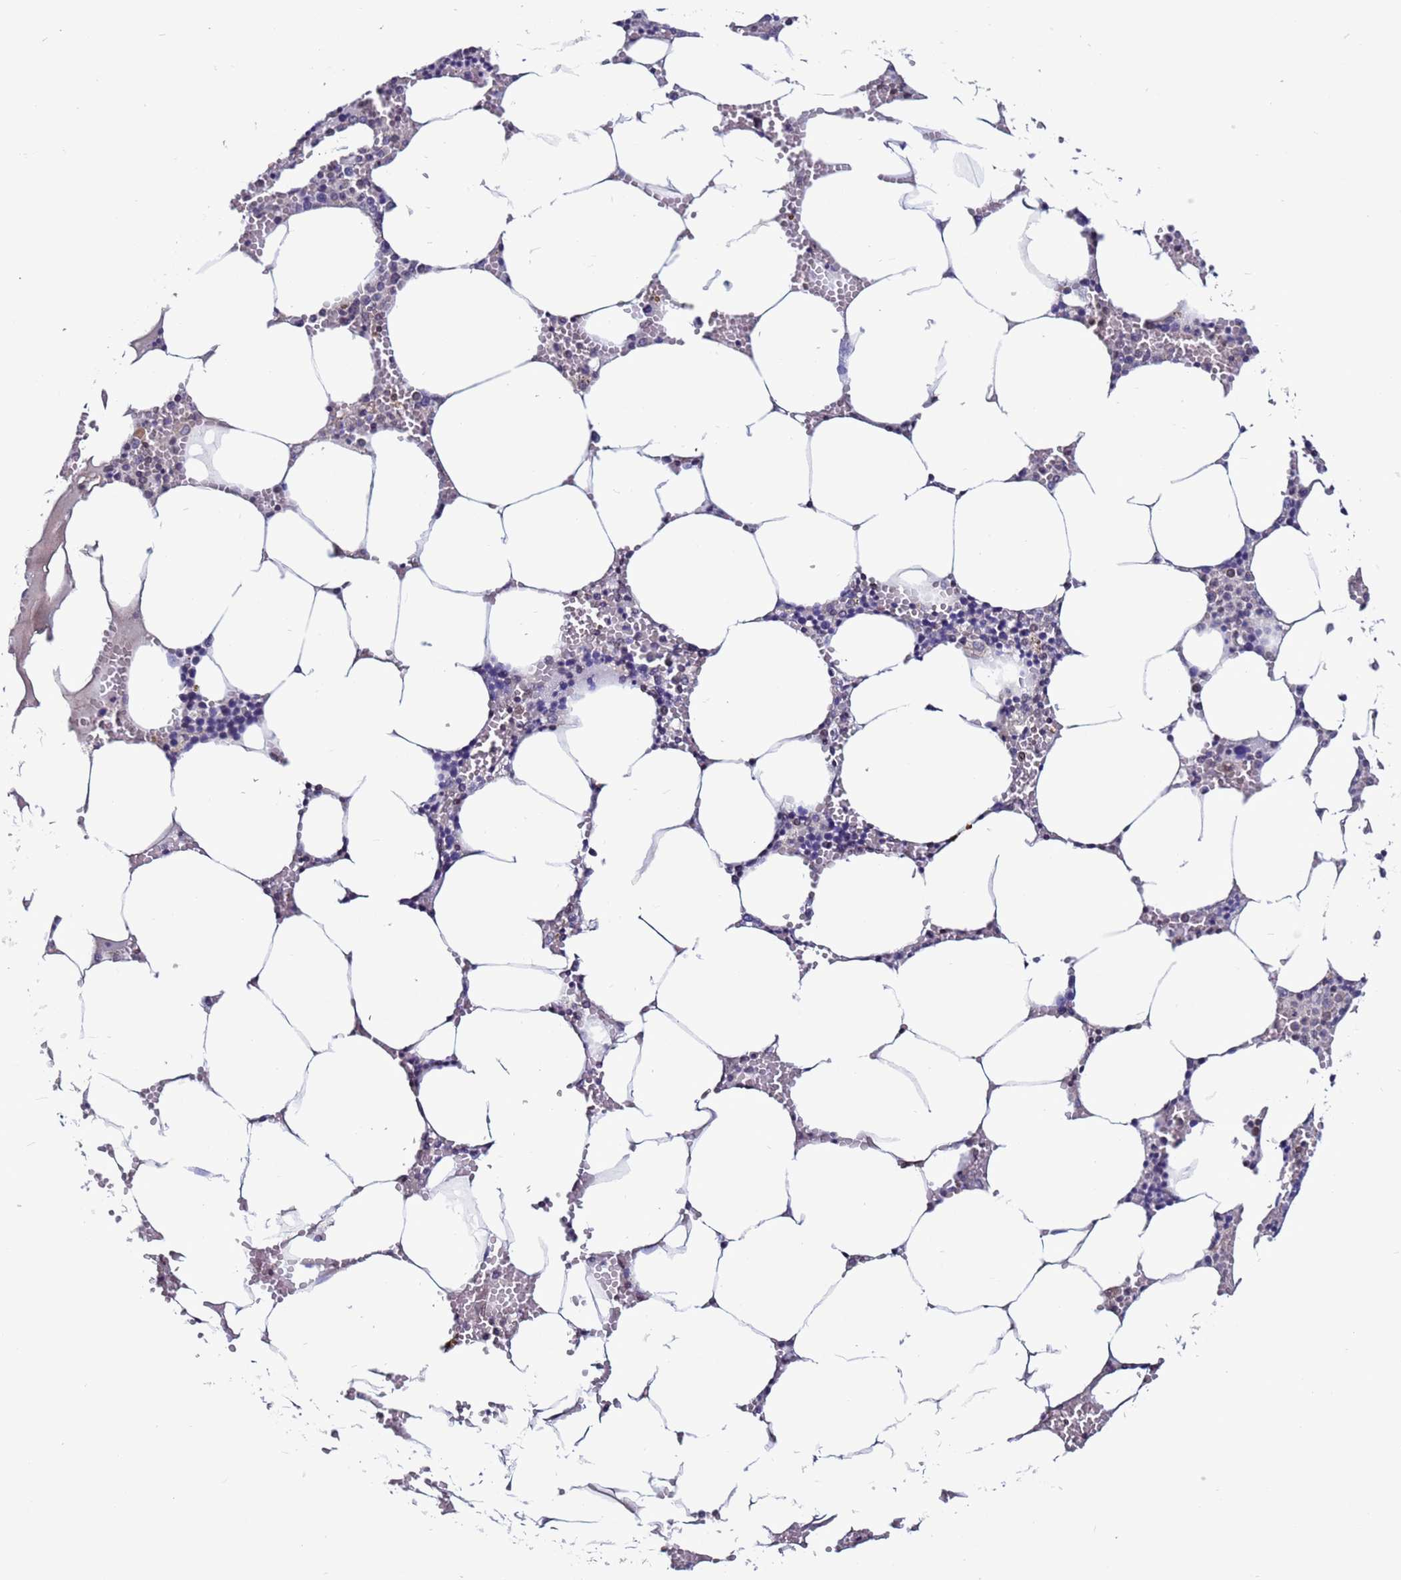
{"staining": {"intensity": "negative", "quantity": "none", "location": "none"}, "tissue": "bone marrow", "cell_type": "Hematopoietic cells", "image_type": "normal", "snomed": [{"axis": "morphology", "description": "Normal tissue, NOS"}, {"axis": "topography", "description": "Bone marrow"}], "caption": "Hematopoietic cells are negative for brown protein staining in unremarkable bone marrow.", "gene": "TRIM37", "patient": {"sex": "male", "age": 70}}